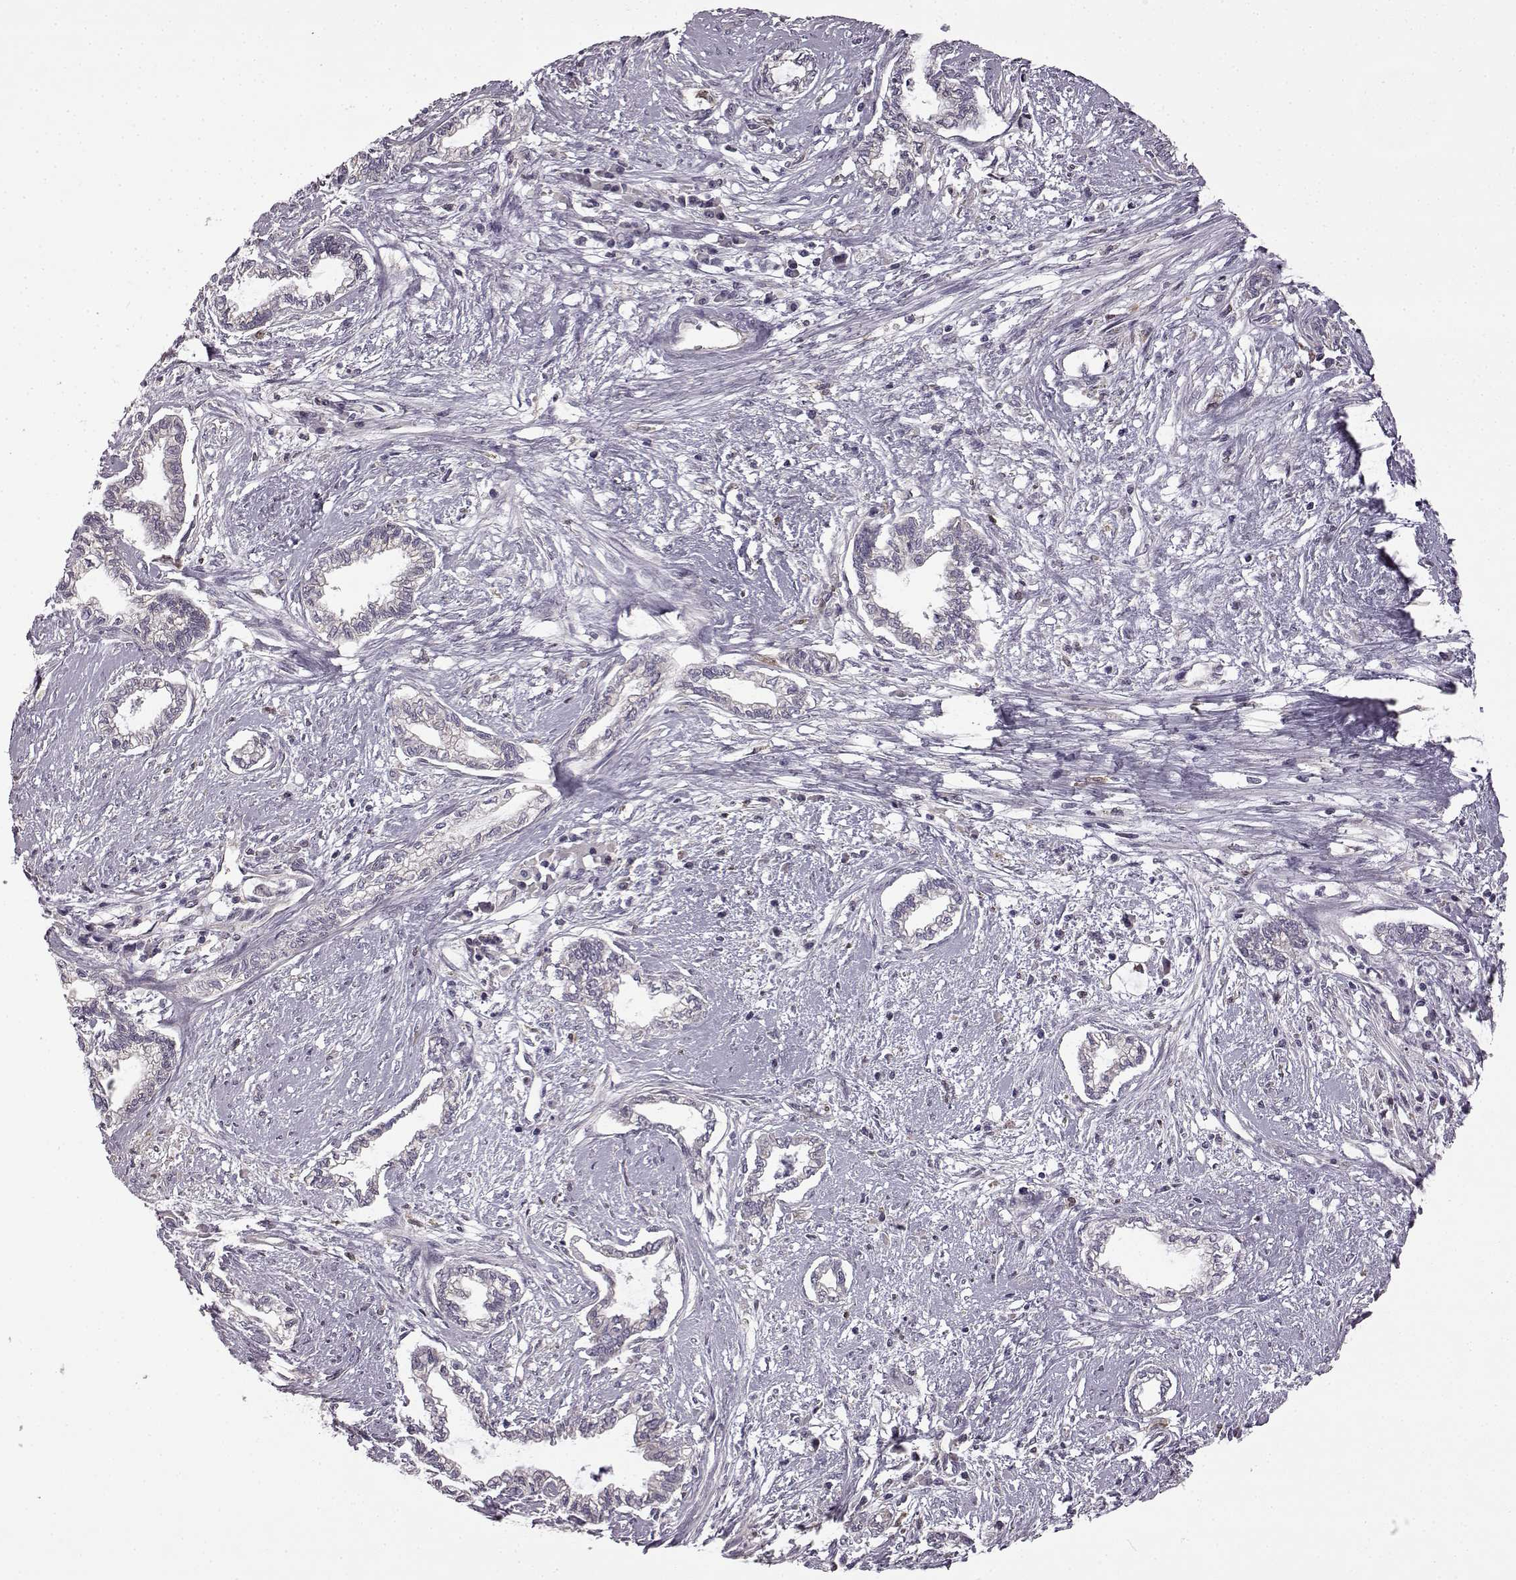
{"staining": {"intensity": "negative", "quantity": "none", "location": "none"}, "tissue": "cervical cancer", "cell_type": "Tumor cells", "image_type": "cancer", "snomed": [{"axis": "morphology", "description": "Adenocarcinoma, NOS"}, {"axis": "topography", "description": "Cervix"}], "caption": "Image shows no protein positivity in tumor cells of cervical cancer (adenocarcinoma) tissue. (DAB IHC with hematoxylin counter stain).", "gene": "B3GNT6", "patient": {"sex": "female", "age": 62}}